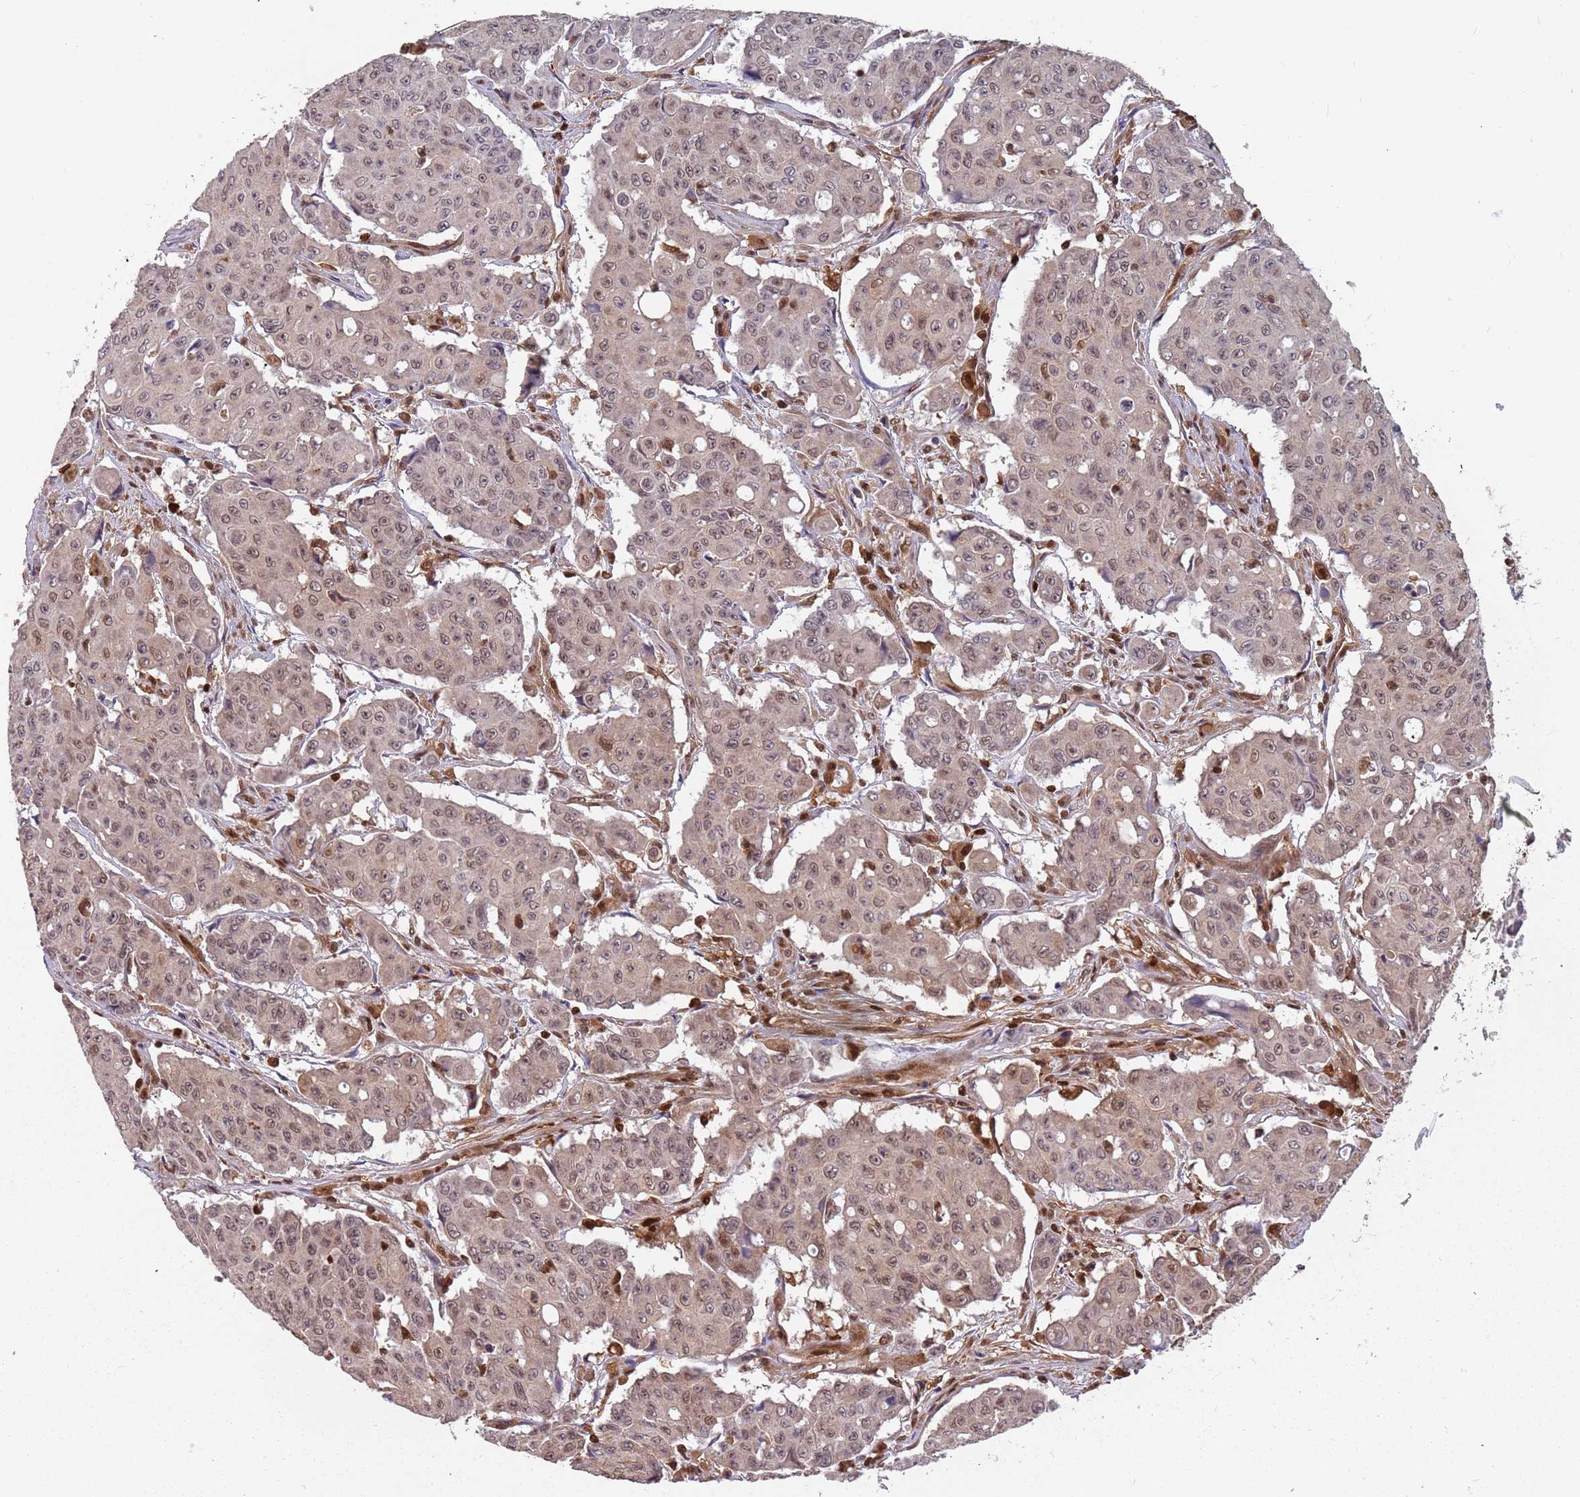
{"staining": {"intensity": "weak", "quantity": ">75%", "location": "cytoplasmic/membranous,nuclear"}, "tissue": "colorectal cancer", "cell_type": "Tumor cells", "image_type": "cancer", "snomed": [{"axis": "morphology", "description": "Adenocarcinoma, NOS"}, {"axis": "topography", "description": "Colon"}], "caption": "IHC histopathology image of adenocarcinoma (colorectal) stained for a protein (brown), which demonstrates low levels of weak cytoplasmic/membranous and nuclear positivity in approximately >75% of tumor cells.", "gene": "GBP2", "patient": {"sex": "male", "age": 51}}